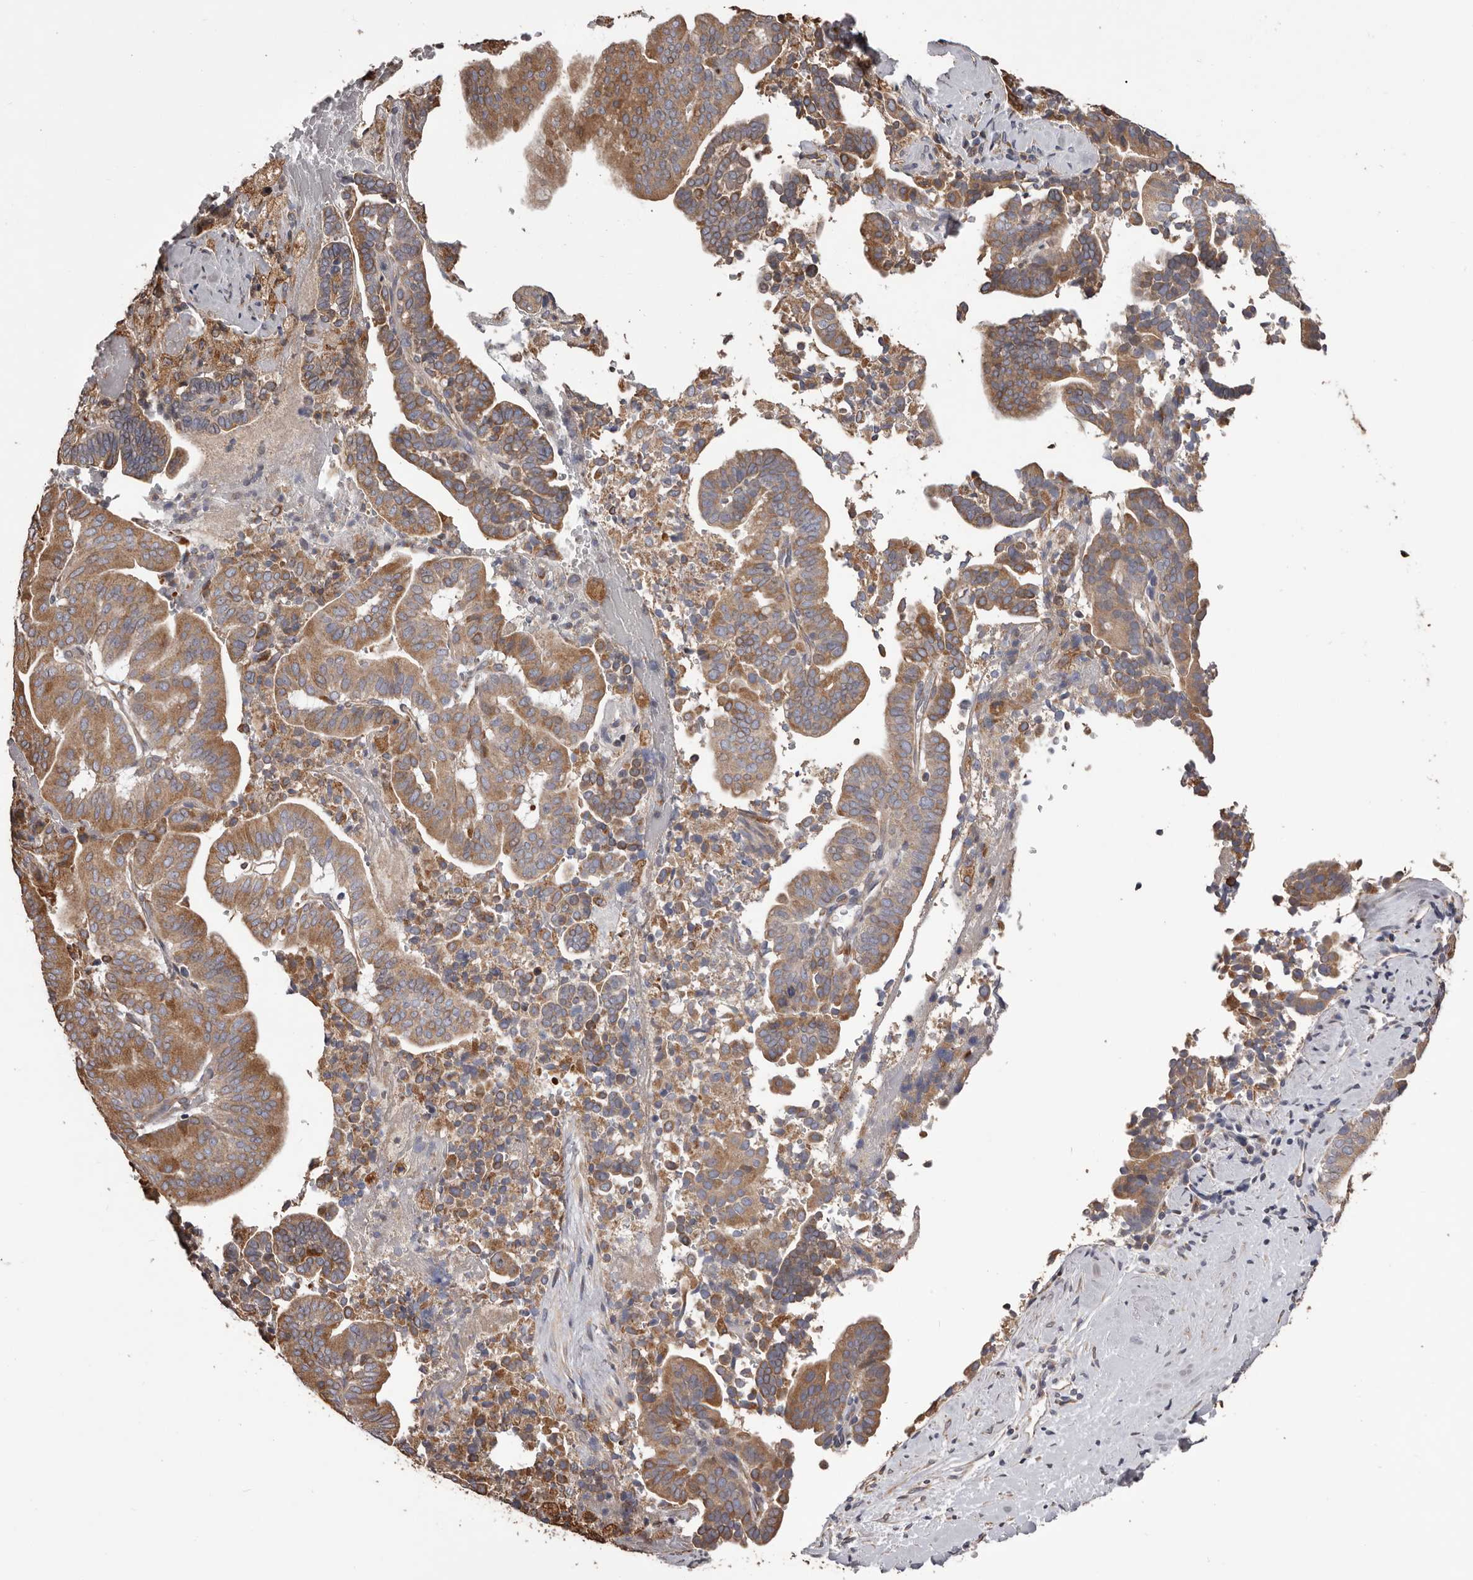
{"staining": {"intensity": "moderate", "quantity": ">75%", "location": "cytoplasmic/membranous"}, "tissue": "liver cancer", "cell_type": "Tumor cells", "image_type": "cancer", "snomed": [{"axis": "morphology", "description": "Cholangiocarcinoma"}, {"axis": "topography", "description": "Liver"}], "caption": "Immunohistochemical staining of liver cholangiocarcinoma exhibits moderate cytoplasmic/membranous protein expression in approximately >75% of tumor cells.", "gene": "CEP104", "patient": {"sex": "female", "age": 75}}